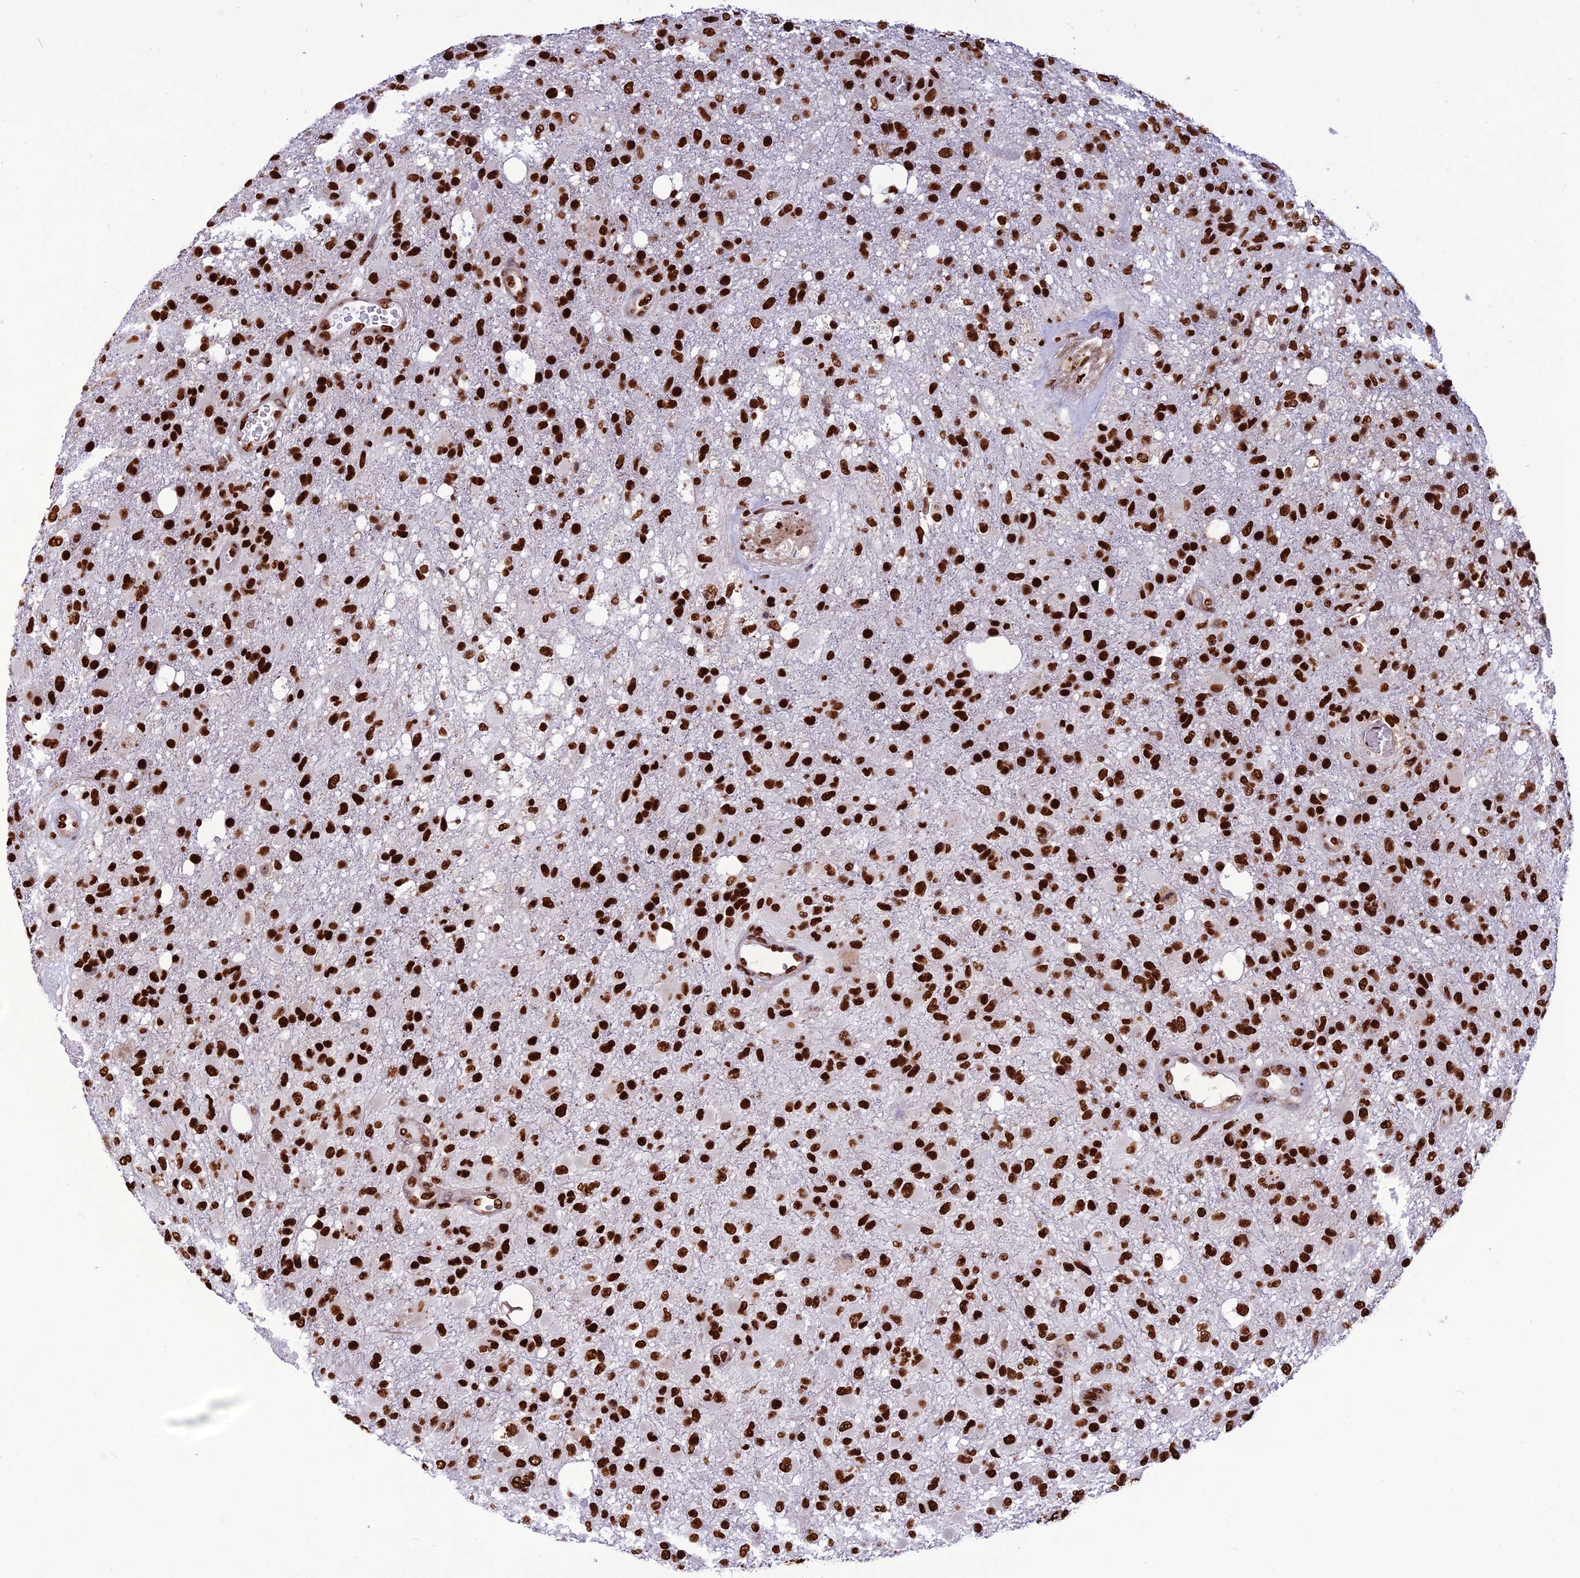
{"staining": {"intensity": "strong", "quantity": ">75%", "location": "nuclear"}, "tissue": "glioma", "cell_type": "Tumor cells", "image_type": "cancer", "snomed": [{"axis": "morphology", "description": "Glioma, malignant, High grade"}, {"axis": "topography", "description": "Brain"}], "caption": "Immunohistochemistry photomicrograph of neoplastic tissue: malignant glioma (high-grade) stained using IHC shows high levels of strong protein expression localized specifically in the nuclear of tumor cells, appearing as a nuclear brown color.", "gene": "INO80E", "patient": {"sex": "female", "age": 74}}